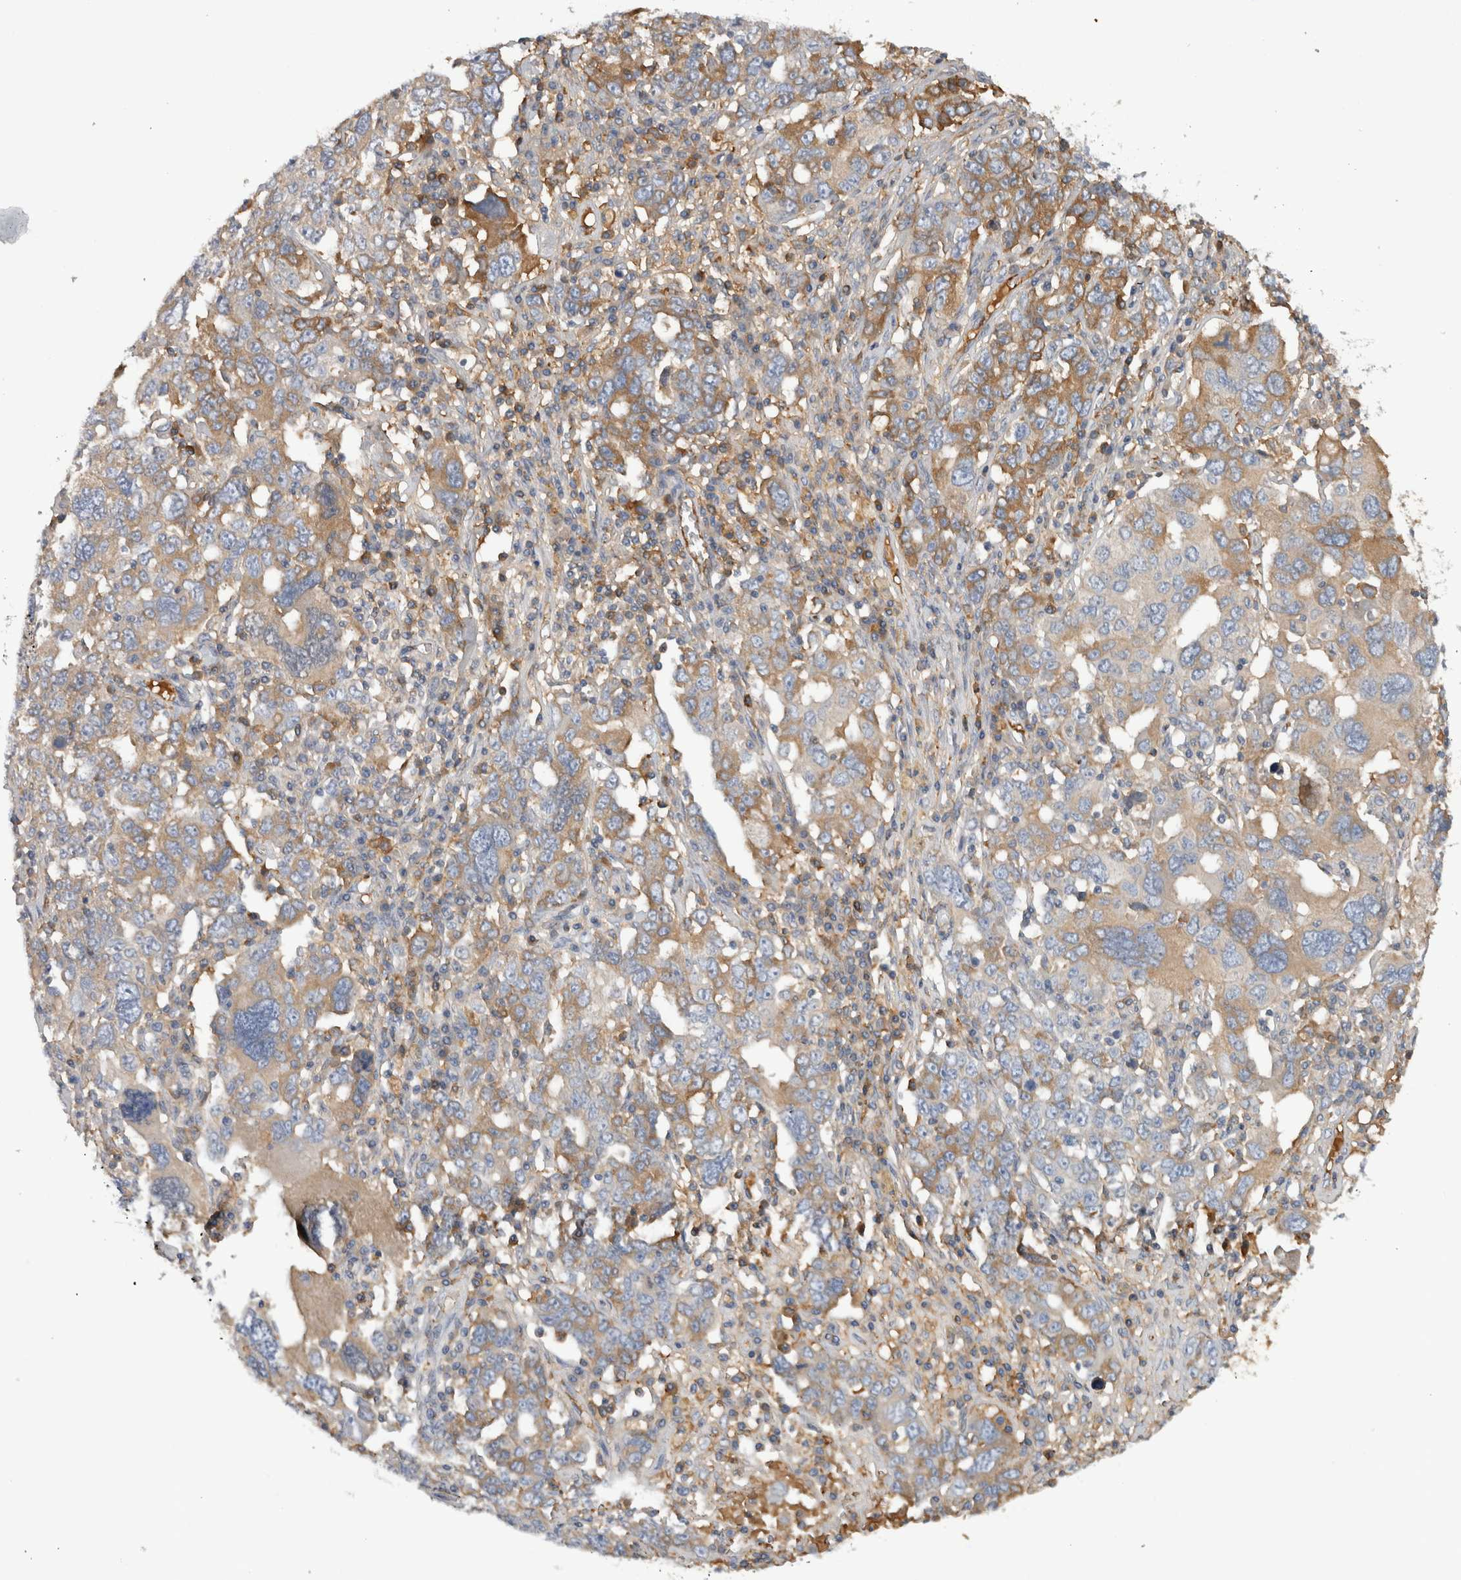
{"staining": {"intensity": "moderate", "quantity": "<25%", "location": "cytoplasmic/membranous"}, "tissue": "ovarian cancer", "cell_type": "Tumor cells", "image_type": "cancer", "snomed": [{"axis": "morphology", "description": "Carcinoma, endometroid"}, {"axis": "topography", "description": "Ovary"}], "caption": "Protein staining by IHC demonstrates moderate cytoplasmic/membranous positivity in about <25% of tumor cells in ovarian cancer (endometroid carcinoma).", "gene": "TBCE", "patient": {"sex": "female", "age": 62}}